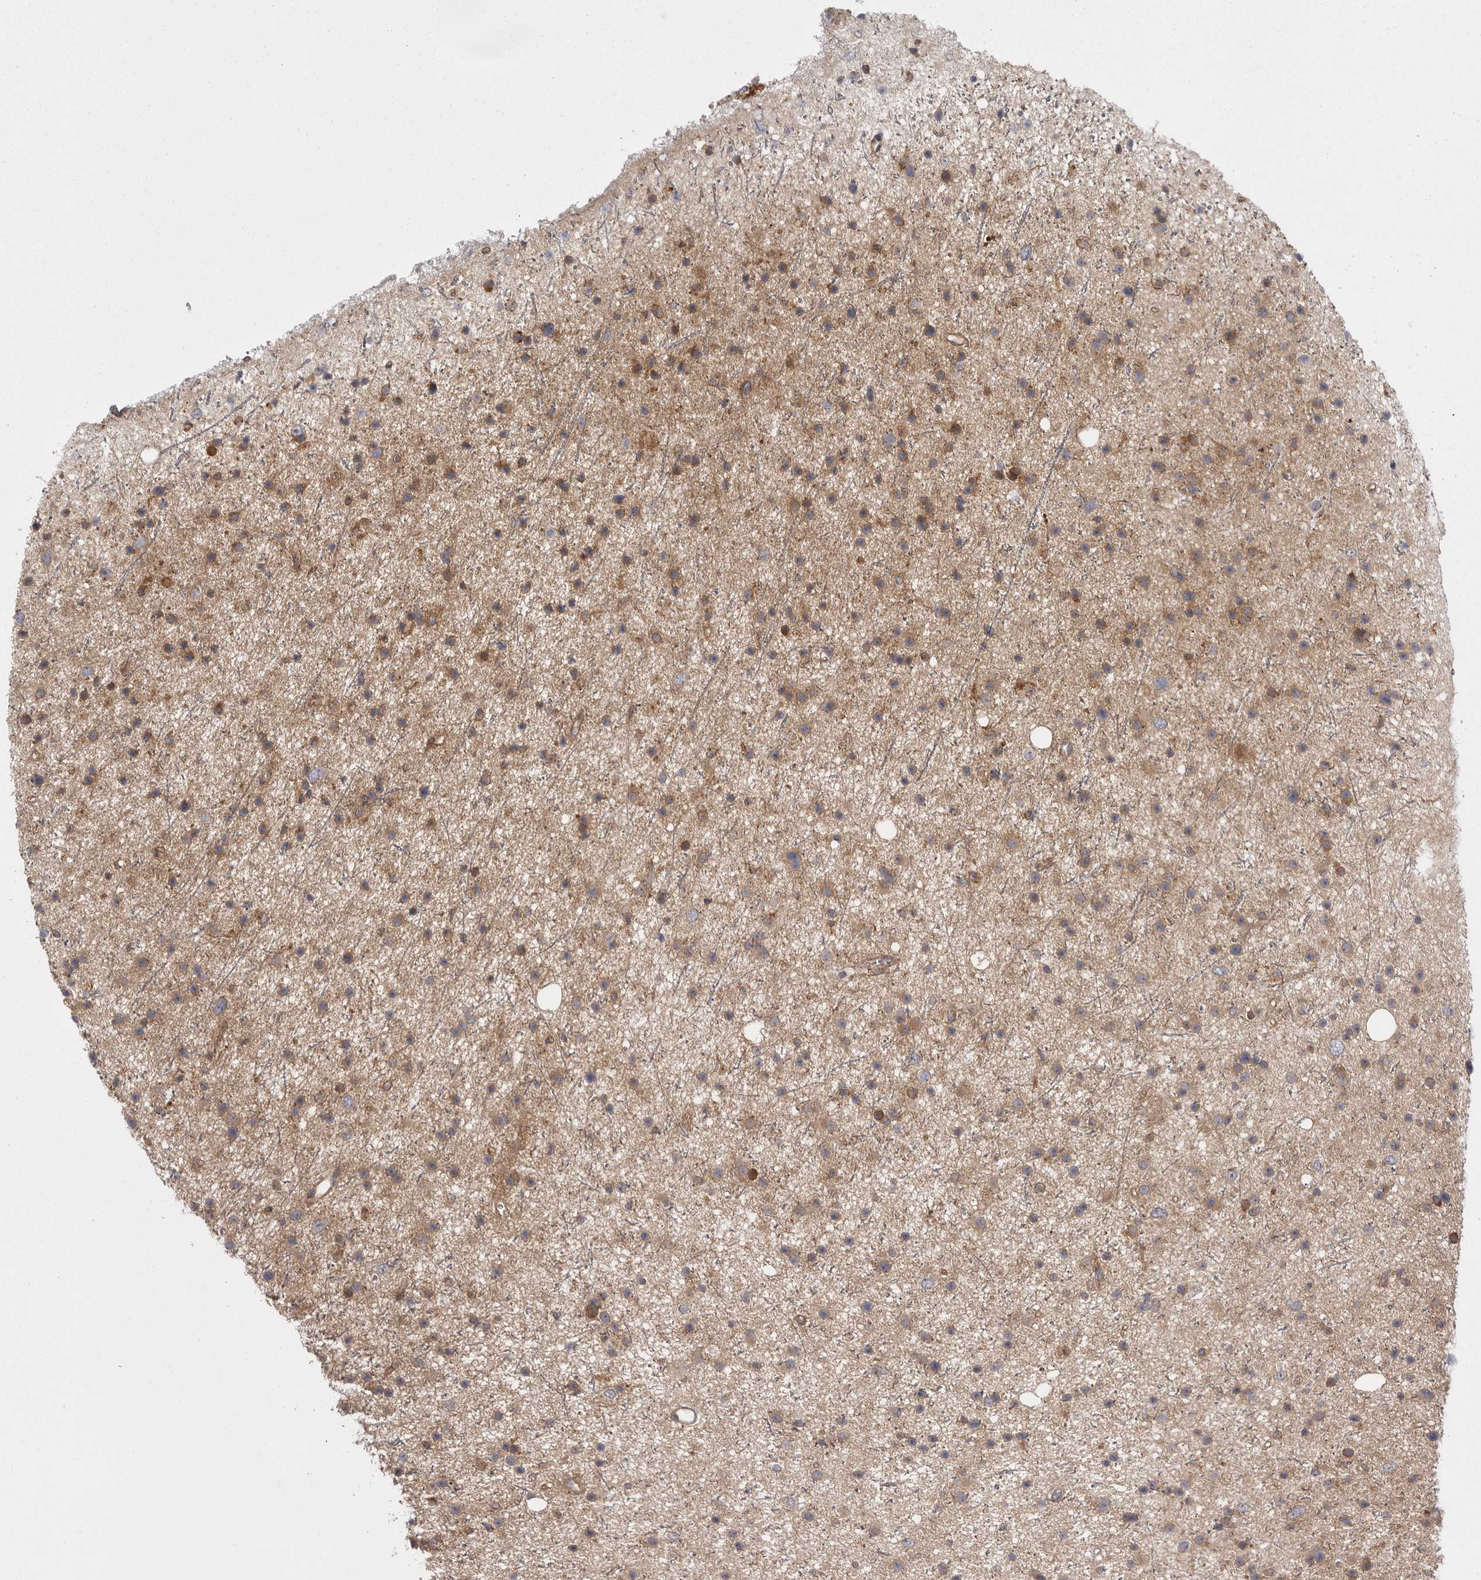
{"staining": {"intensity": "moderate", "quantity": ">75%", "location": "cytoplasmic/membranous"}, "tissue": "glioma", "cell_type": "Tumor cells", "image_type": "cancer", "snomed": [{"axis": "morphology", "description": "Glioma, malignant, Low grade"}, {"axis": "topography", "description": "Cerebral cortex"}], "caption": "Immunohistochemistry staining of malignant glioma (low-grade), which displays medium levels of moderate cytoplasmic/membranous expression in approximately >75% of tumor cells indicating moderate cytoplasmic/membranous protein positivity. The staining was performed using DAB (3,3'-diaminobenzidine) (brown) for protein detection and nuclei were counterstained in hematoxylin (blue).", "gene": "OSBPL9", "patient": {"sex": "female", "age": 39}}